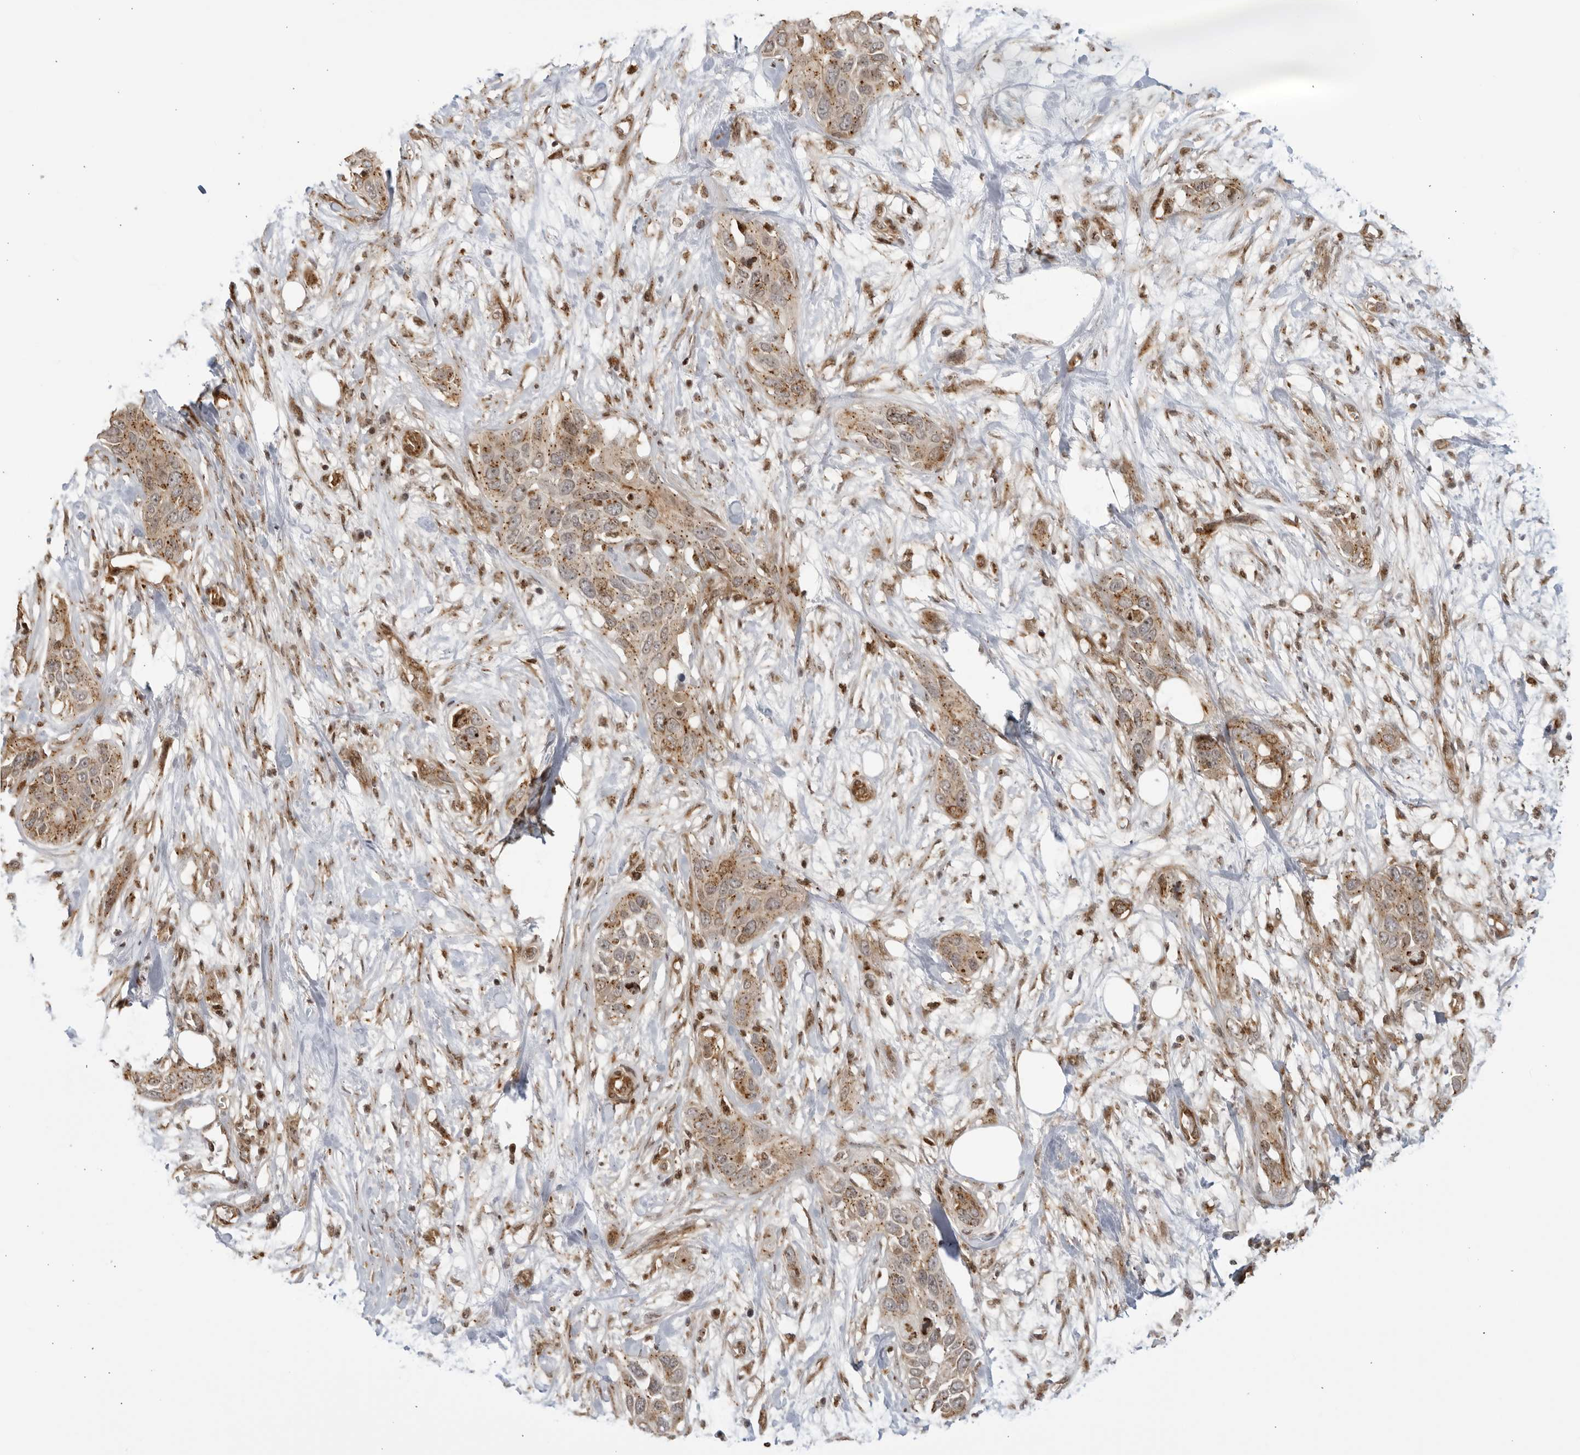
{"staining": {"intensity": "moderate", "quantity": ">75%", "location": "cytoplasmic/membranous"}, "tissue": "pancreatic cancer", "cell_type": "Tumor cells", "image_type": "cancer", "snomed": [{"axis": "morphology", "description": "Adenocarcinoma, NOS"}, {"axis": "topography", "description": "Pancreas"}], "caption": "High-magnification brightfield microscopy of pancreatic cancer (adenocarcinoma) stained with DAB (3,3'-diaminobenzidine) (brown) and counterstained with hematoxylin (blue). tumor cells exhibit moderate cytoplasmic/membranous expression is identified in about>75% of cells. Nuclei are stained in blue.", "gene": "TCF21", "patient": {"sex": "female", "age": 60}}